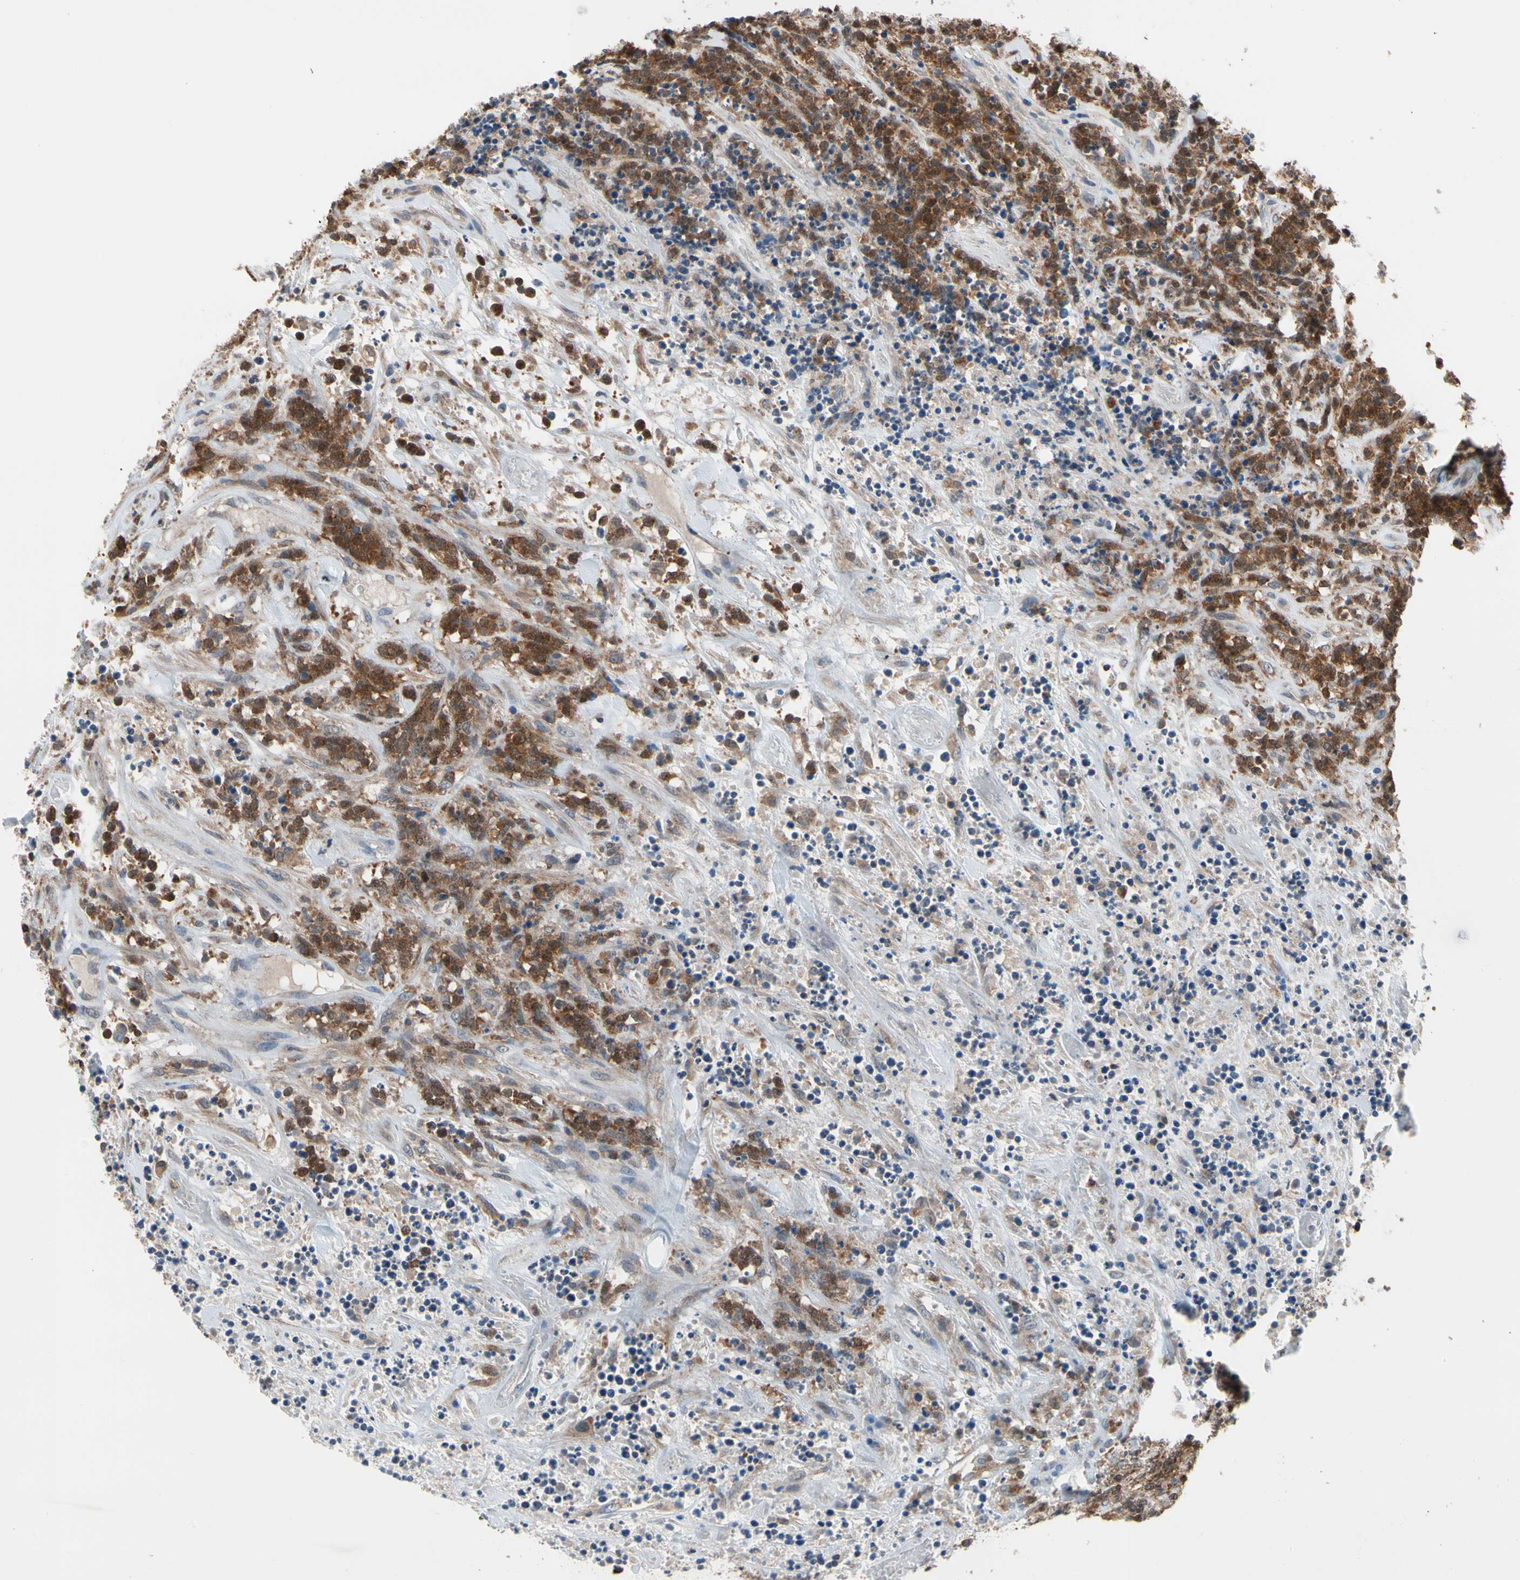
{"staining": {"intensity": "strong", "quantity": ">75%", "location": "cytoplasmic/membranous"}, "tissue": "lymphoma", "cell_type": "Tumor cells", "image_type": "cancer", "snomed": [{"axis": "morphology", "description": "Malignant lymphoma, non-Hodgkin's type, High grade"}, {"axis": "topography", "description": "Soft tissue"}], "caption": "Brown immunohistochemical staining in high-grade malignant lymphoma, non-Hodgkin's type exhibits strong cytoplasmic/membranous expression in approximately >75% of tumor cells.", "gene": "MTHFS", "patient": {"sex": "male", "age": 18}}